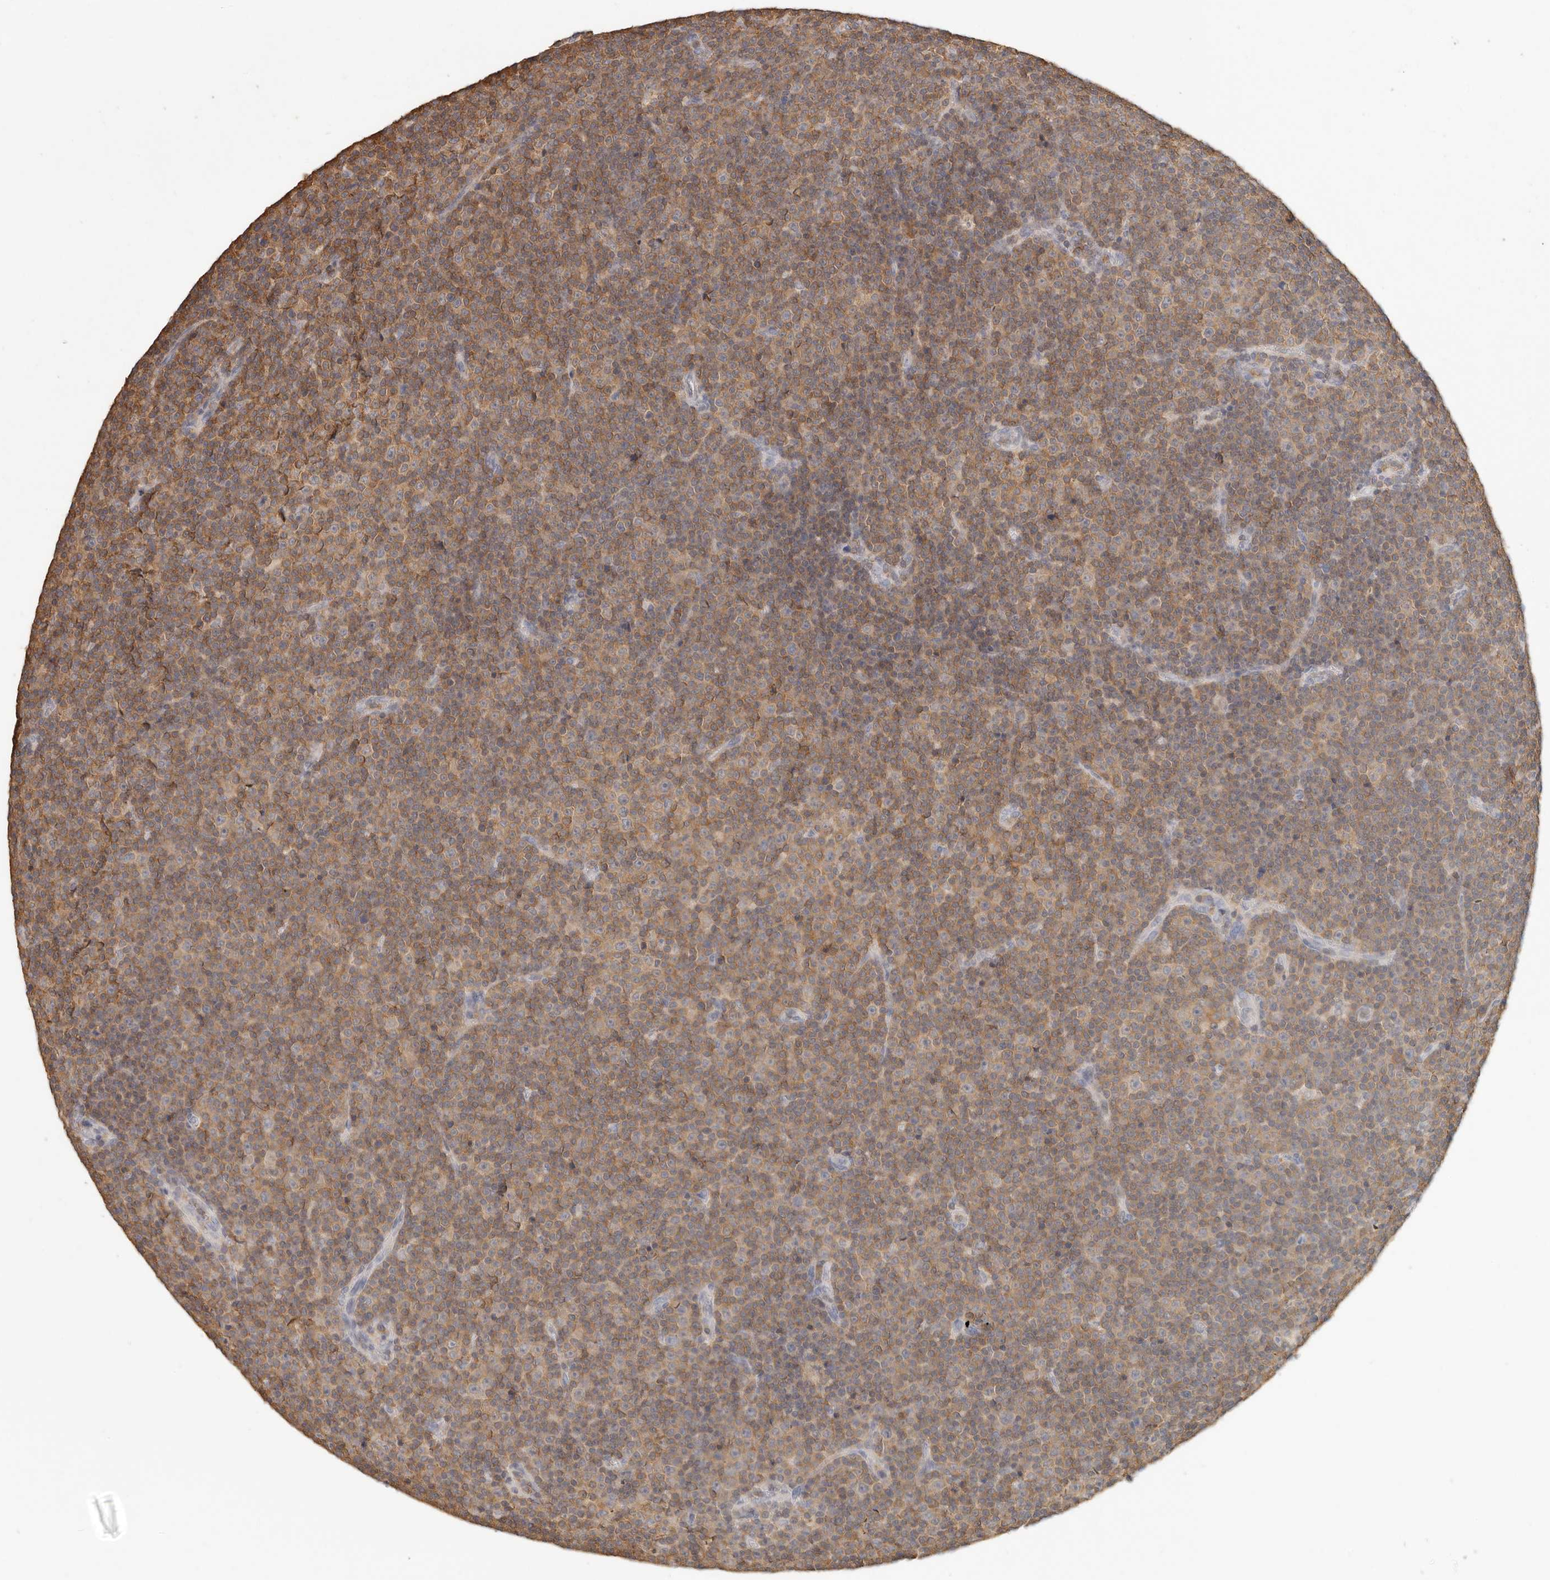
{"staining": {"intensity": "weak", "quantity": "25%-75%", "location": "cytoplasmic/membranous"}, "tissue": "lymphoma", "cell_type": "Tumor cells", "image_type": "cancer", "snomed": [{"axis": "morphology", "description": "Malignant lymphoma, non-Hodgkin's type, Low grade"}, {"axis": "topography", "description": "Lymph node"}], "caption": "A micrograph of human lymphoma stained for a protein shows weak cytoplasmic/membranous brown staining in tumor cells.", "gene": "CSK", "patient": {"sex": "female", "age": 67}}